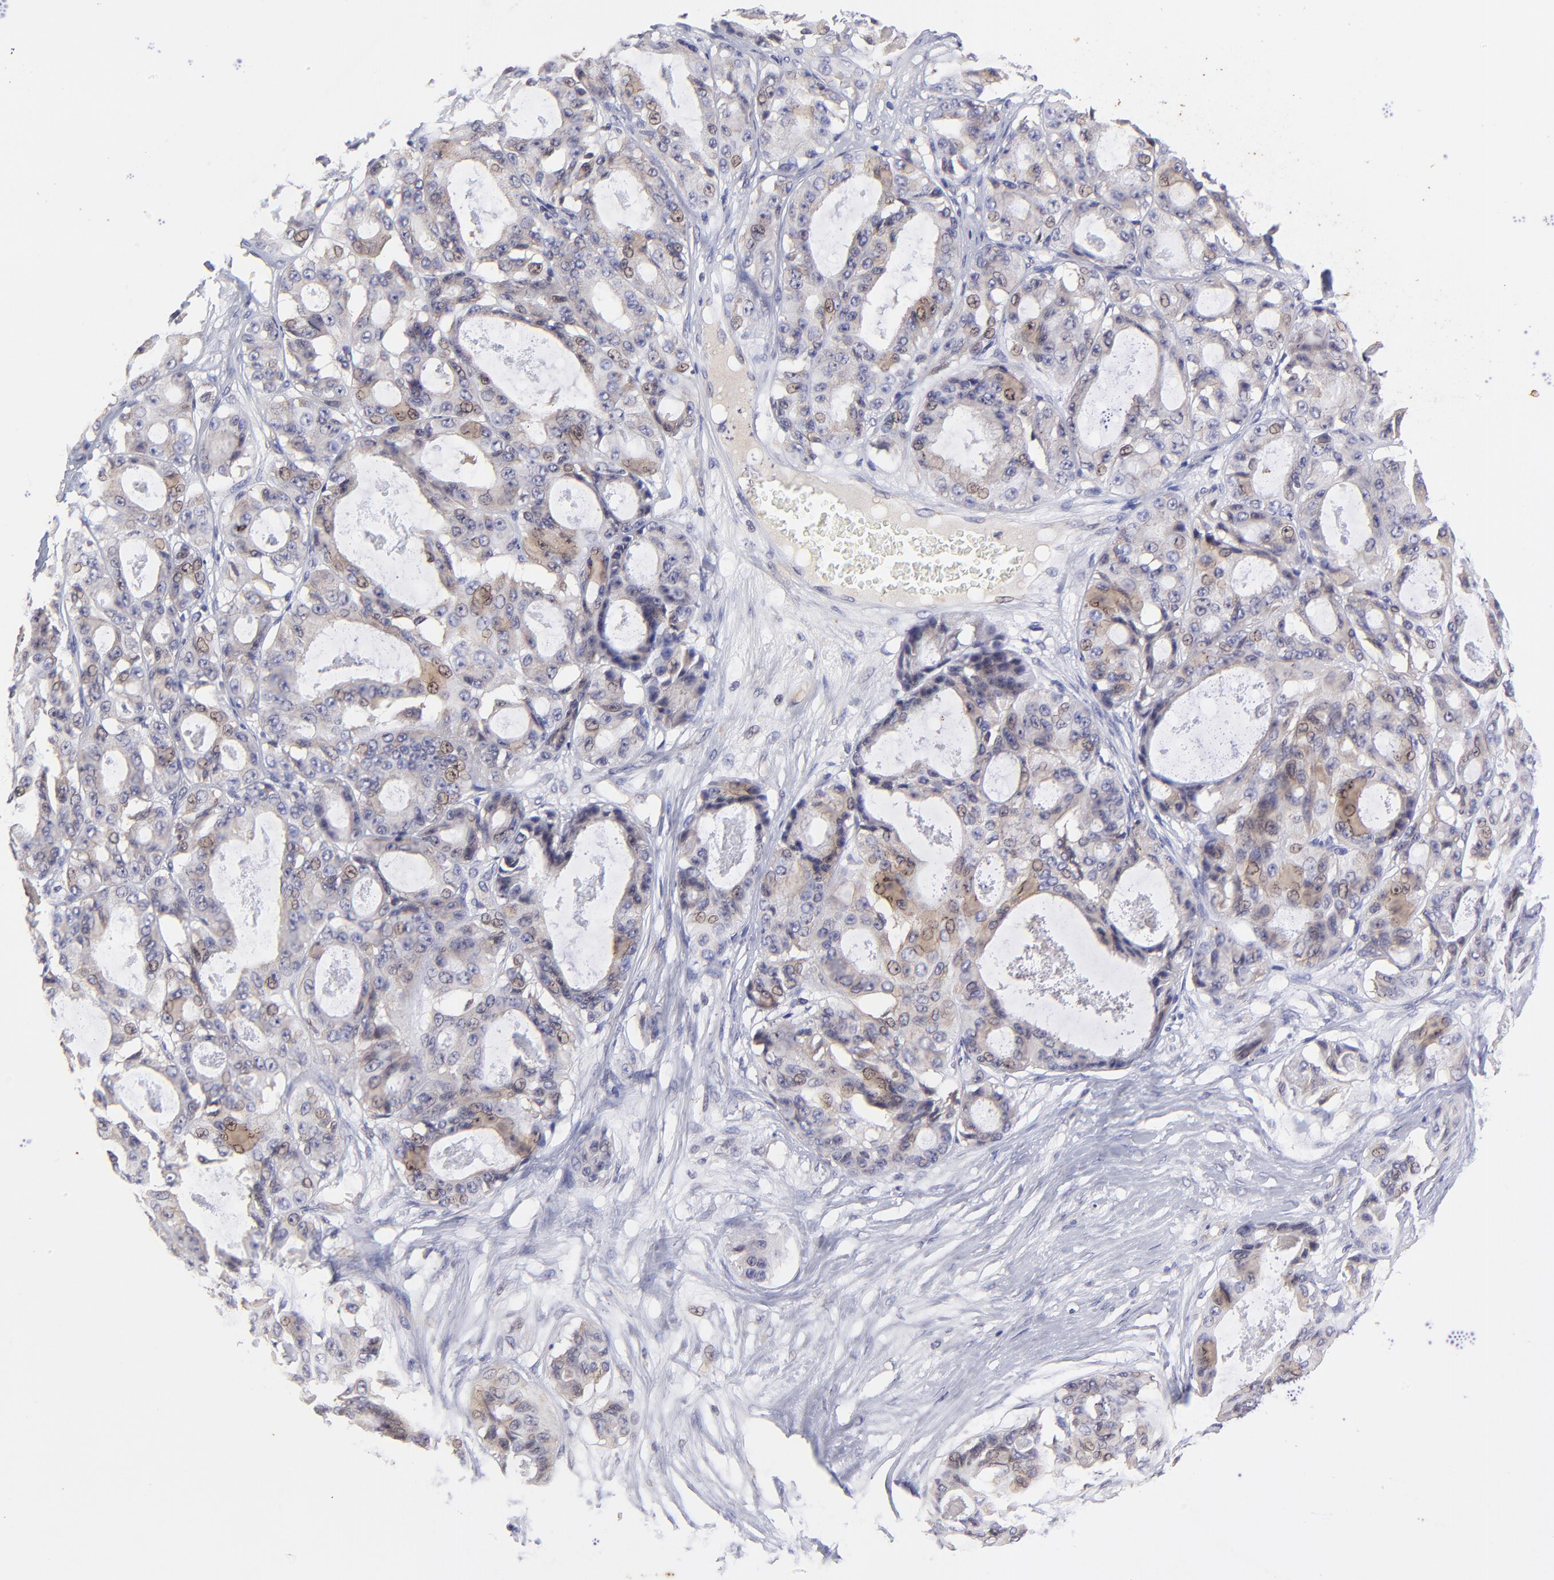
{"staining": {"intensity": "weak", "quantity": "<25%", "location": "cytoplasmic/membranous"}, "tissue": "ovarian cancer", "cell_type": "Tumor cells", "image_type": "cancer", "snomed": [{"axis": "morphology", "description": "Carcinoma, endometroid"}, {"axis": "topography", "description": "Ovary"}], "caption": "Immunohistochemistry image of human ovarian cancer stained for a protein (brown), which shows no positivity in tumor cells. (Stains: DAB (3,3'-diaminobenzidine) IHC with hematoxylin counter stain, Microscopy: brightfield microscopy at high magnification).", "gene": "TNRC6B", "patient": {"sex": "female", "age": 61}}